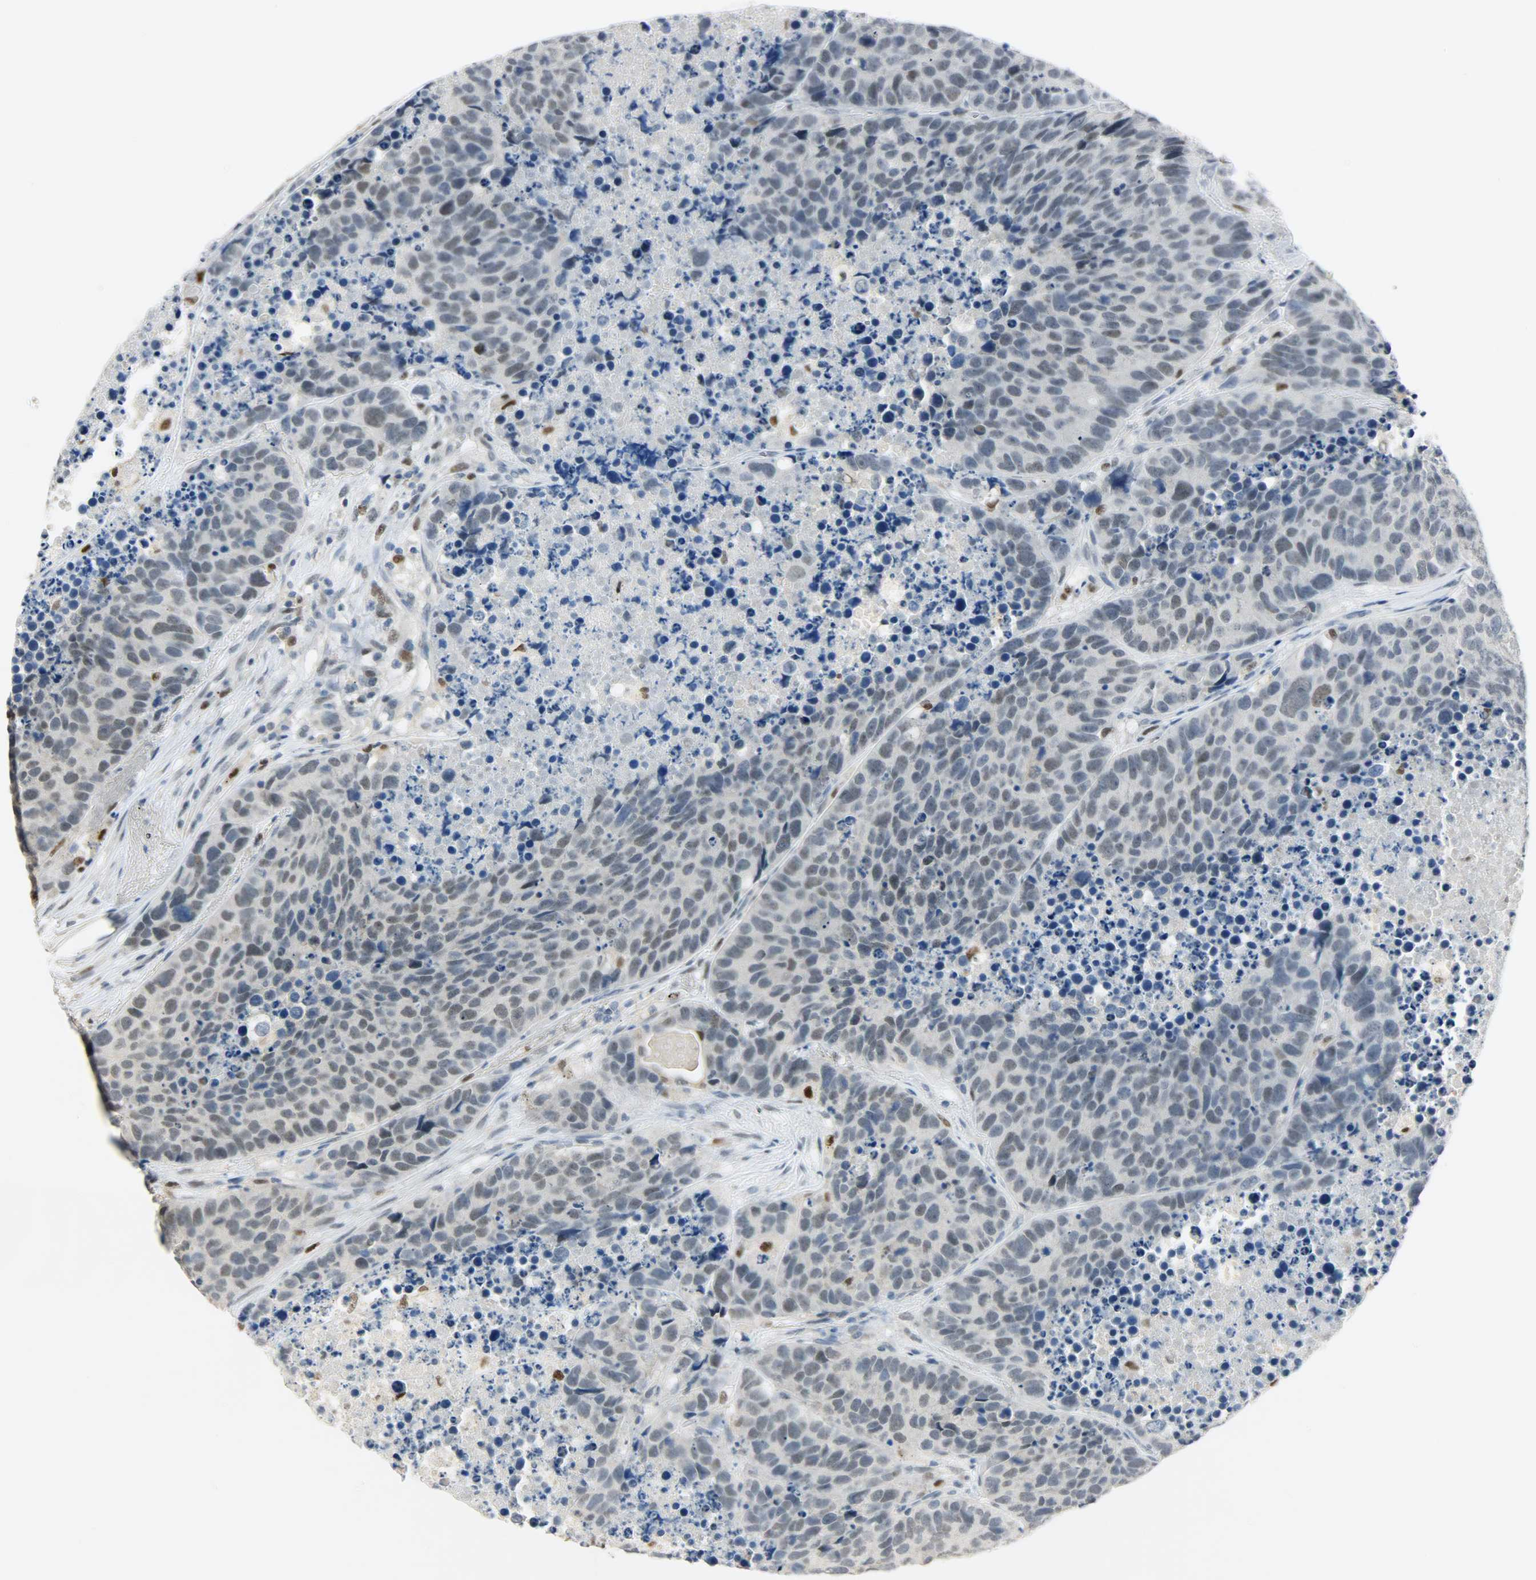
{"staining": {"intensity": "weak", "quantity": "25%-75%", "location": "nuclear"}, "tissue": "carcinoid", "cell_type": "Tumor cells", "image_type": "cancer", "snomed": [{"axis": "morphology", "description": "Carcinoid, malignant, NOS"}, {"axis": "topography", "description": "Lung"}], "caption": "DAB (3,3'-diaminobenzidine) immunohistochemical staining of human carcinoid reveals weak nuclear protein positivity in about 25%-75% of tumor cells.", "gene": "PPARG", "patient": {"sex": "male", "age": 60}}